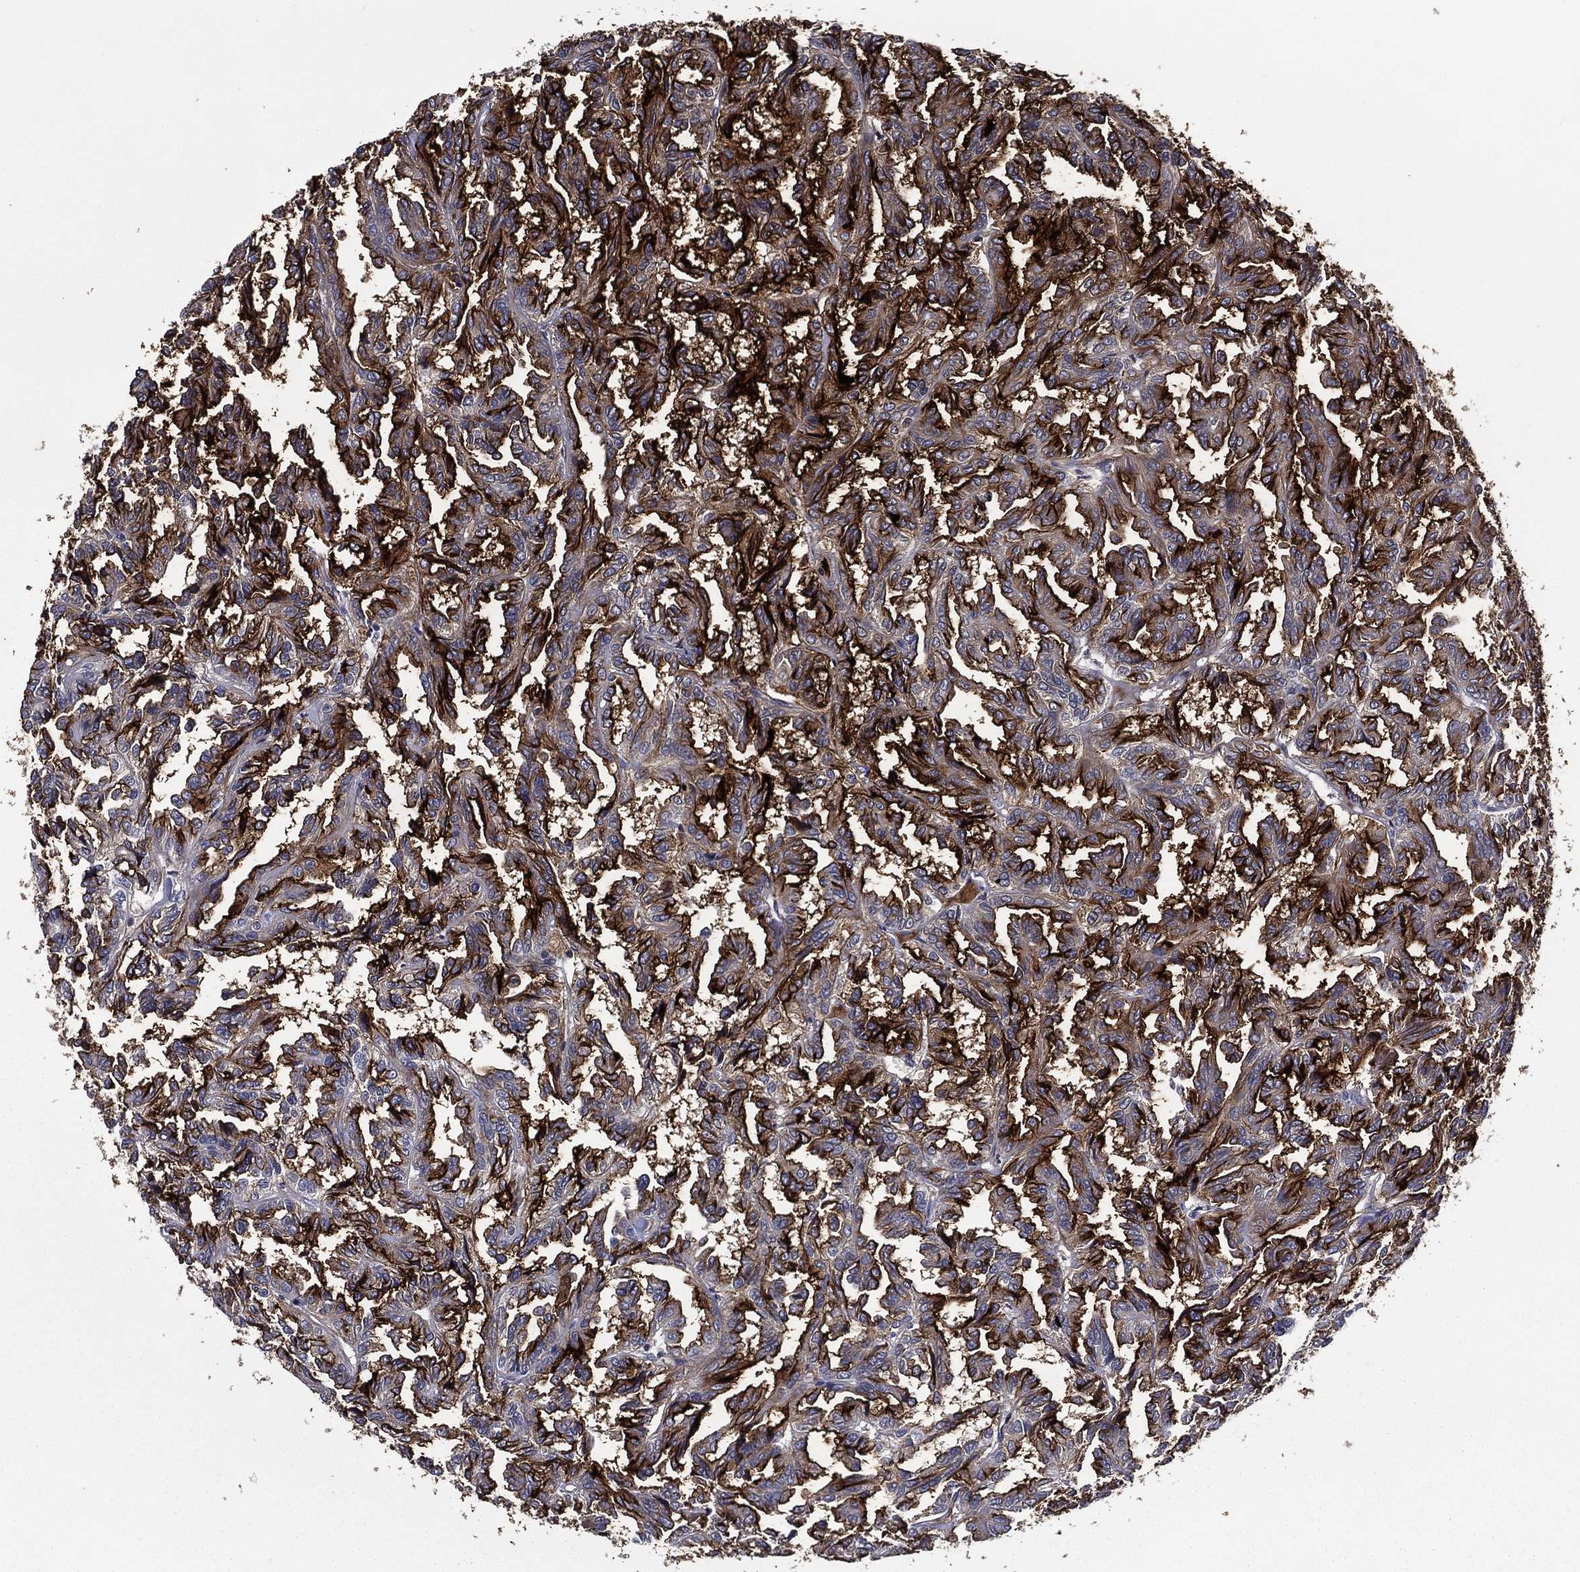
{"staining": {"intensity": "strong", "quantity": "25%-75%", "location": "cytoplasmic/membranous"}, "tissue": "renal cancer", "cell_type": "Tumor cells", "image_type": "cancer", "snomed": [{"axis": "morphology", "description": "Adenocarcinoma, NOS"}, {"axis": "topography", "description": "Kidney"}], "caption": "About 25%-75% of tumor cells in human renal adenocarcinoma display strong cytoplasmic/membranous protein positivity as visualized by brown immunohistochemical staining.", "gene": "ACE2", "patient": {"sex": "male", "age": 79}}